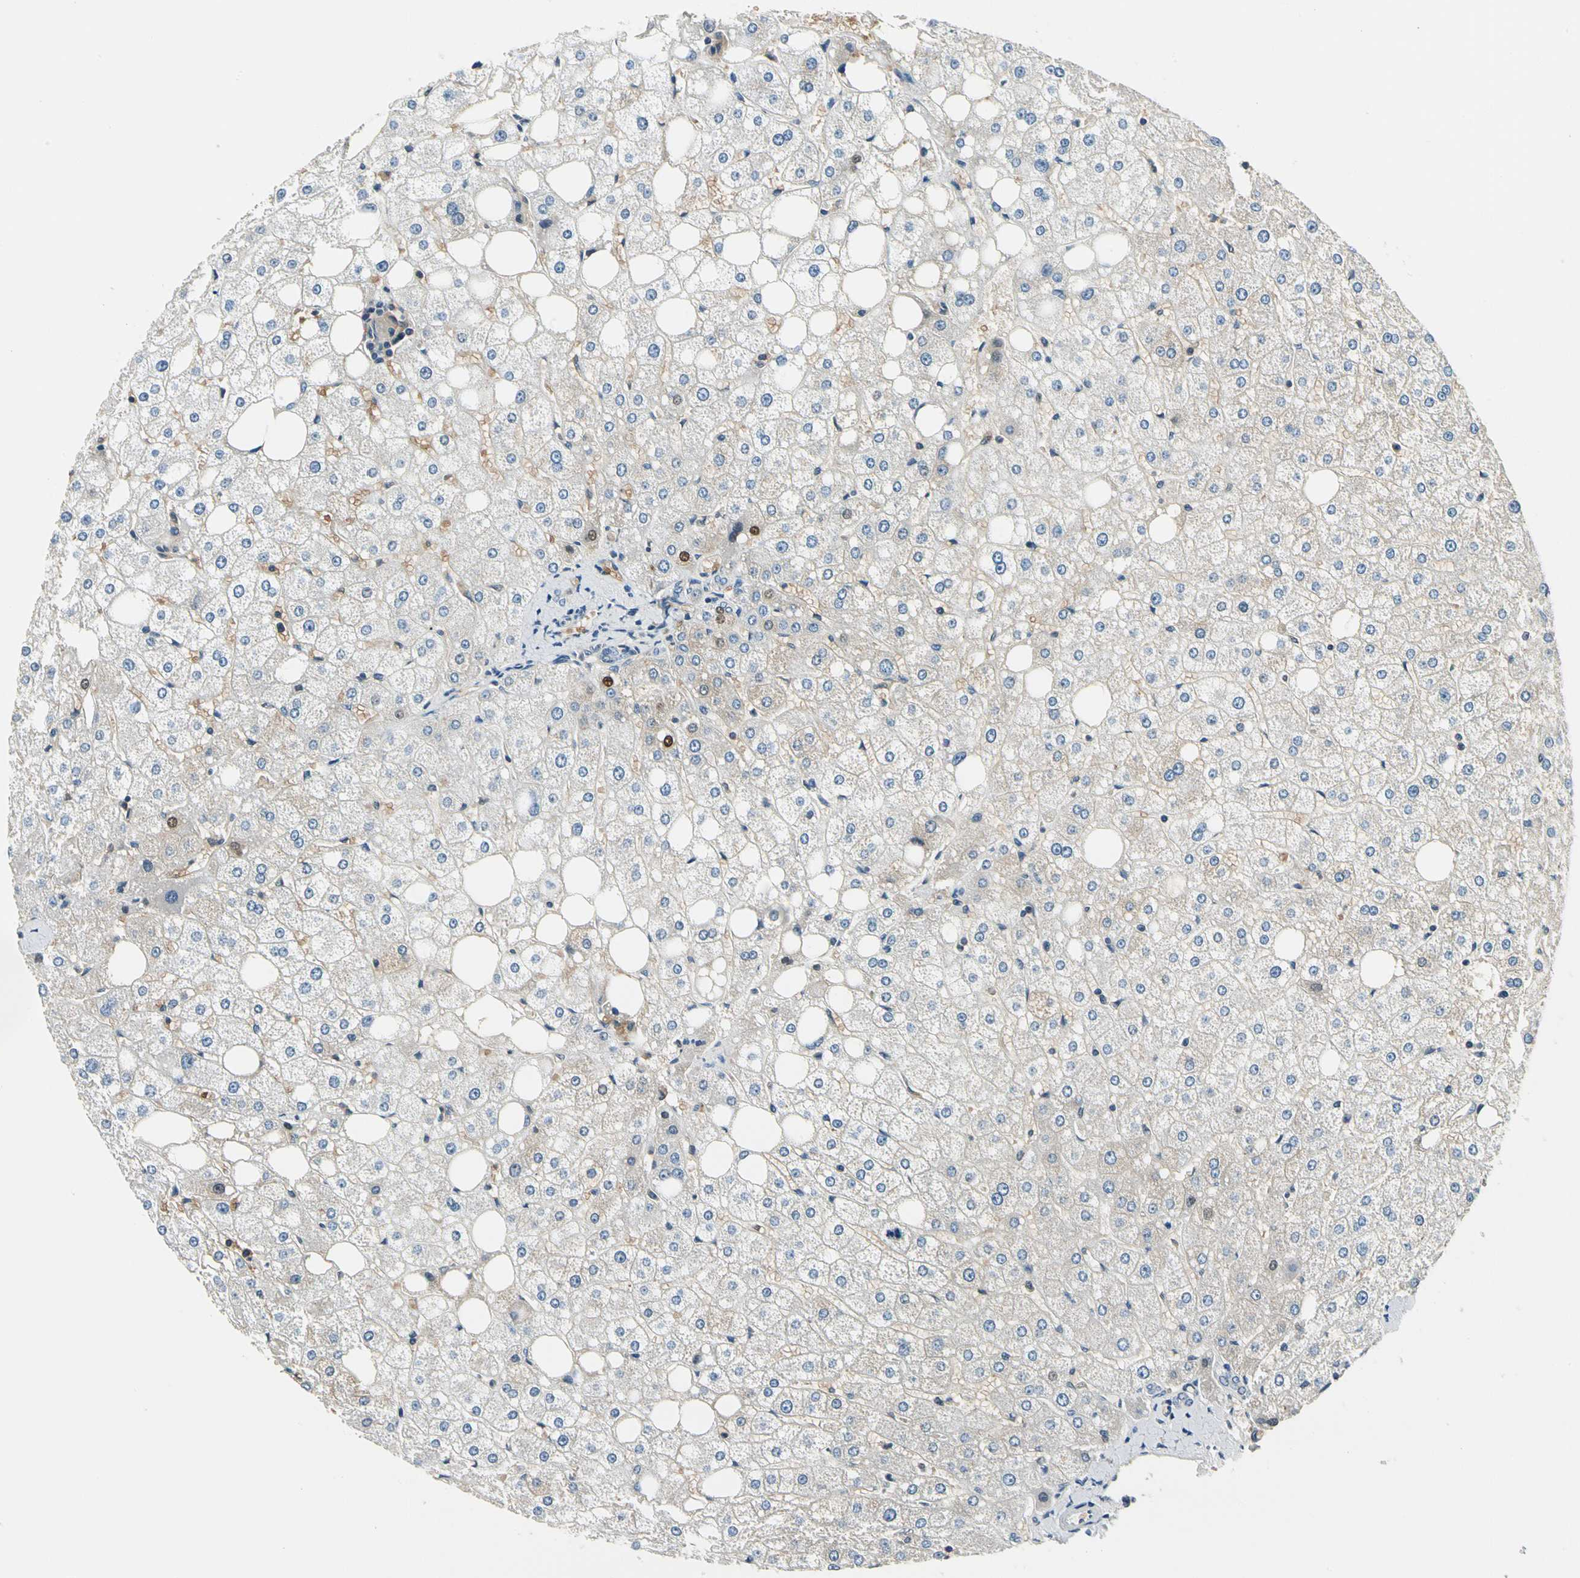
{"staining": {"intensity": "negative", "quantity": "none", "location": "none"}, "tissue": "liver", "cell_type": "Cholangiocytes", "image_type": "normal", "snomed": [{"axis": "morphology", "description": "Normal tissue, NOS"}, {"axis": "topography", "description": "Liver"}], "caption": "IHC photomicrograph of normal human liver stained for a protein (brown), which reveals no positivity in cholangiocytes.", "gene": "CA1", "patient": {"sex": "male", "age": 35}}